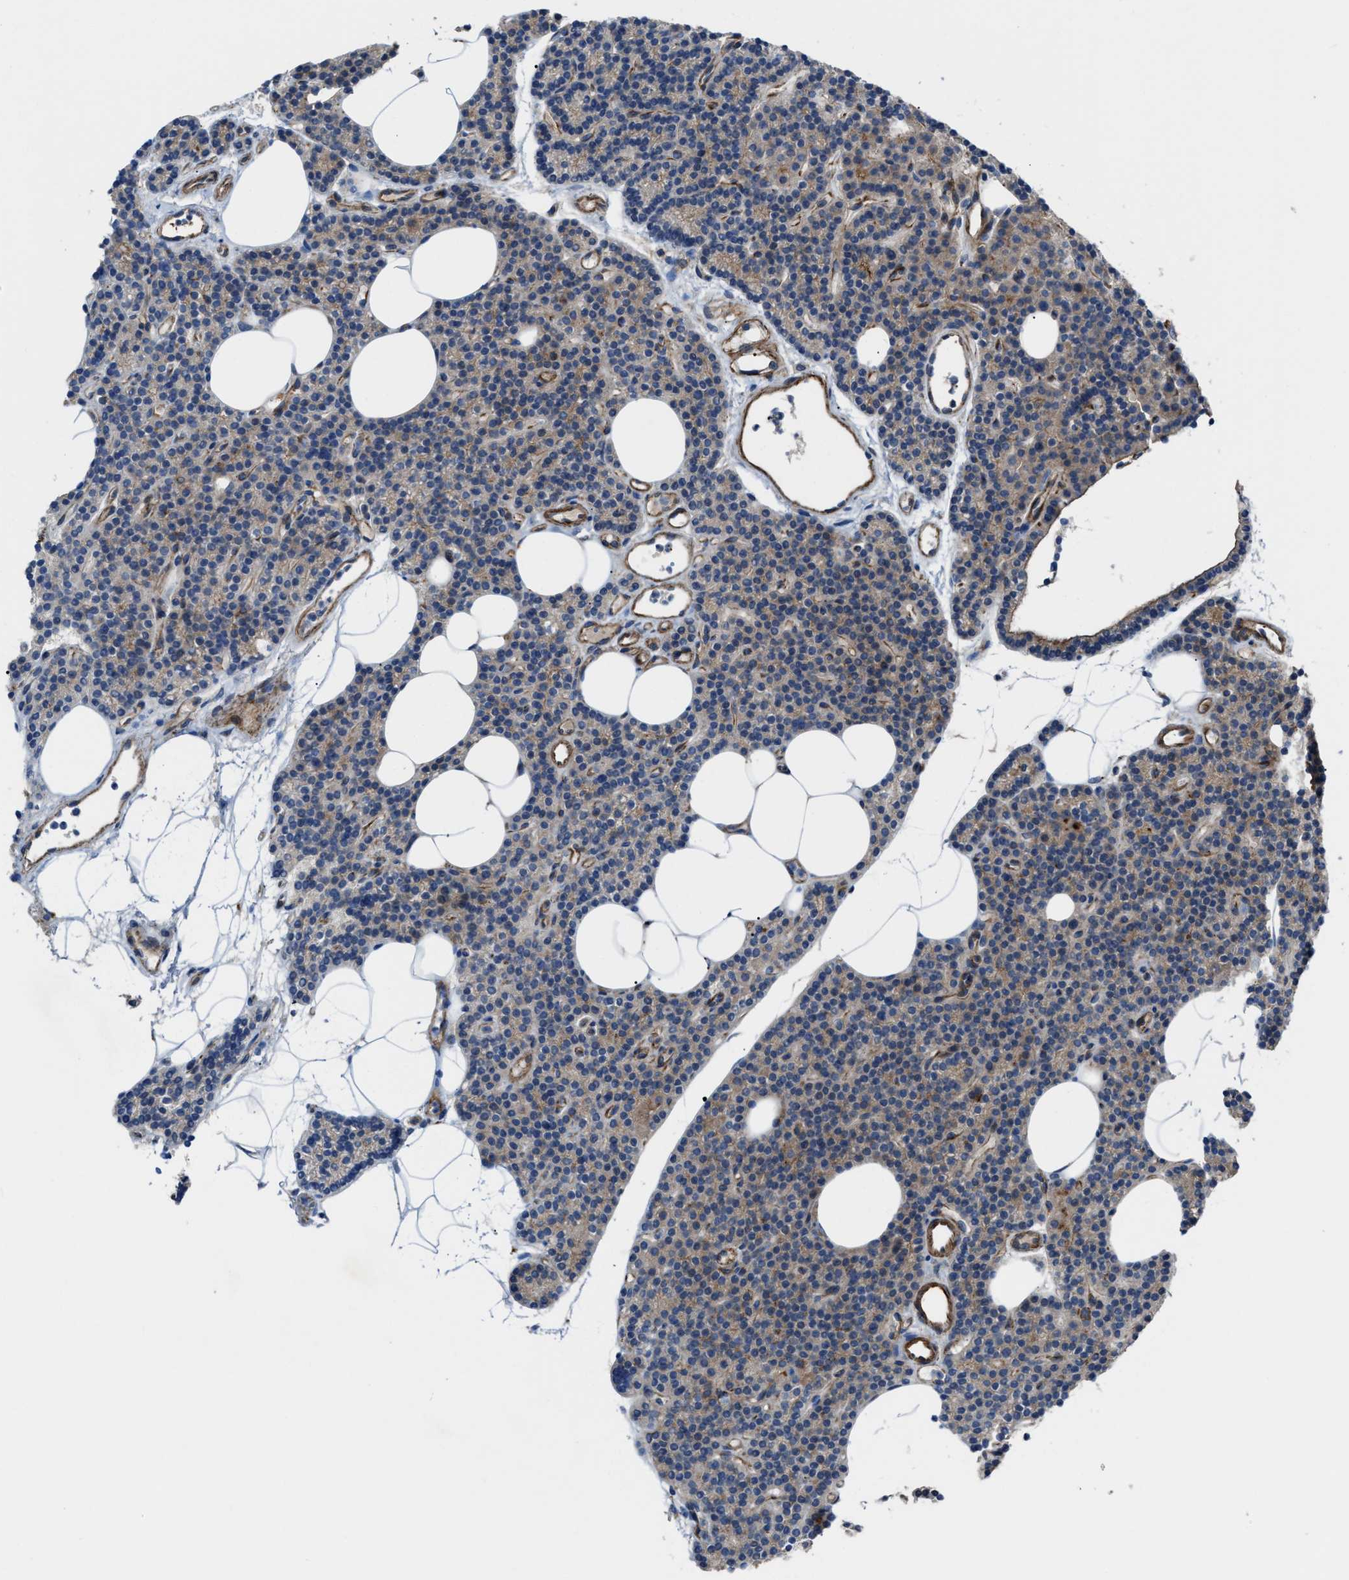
{"staining": {"intensity": "weak", "quantity": "25%-75%", "location": "cytoplasmic/membranous"}, "tissue": "parathyroid gland", "cell_type": "Glandular cells", "image_type": "normal", "snomed": [{"axis": "morphology", "description": "Normal tissue, NOS"}, {"axis": "morphology", "description": "Adenoma, NOS"}, {"axis": "topography", "description": "Parathyroid gland"}], "caption": "This is a photomicrograph of immunohistochemistry (IHC) staining of benign parathyroid gland, which shows weak staining in the cytoplasmic/membranous of glandular cells.", "gene": "AGPAT2", "patient": {"sex": "female", "age": 43}}